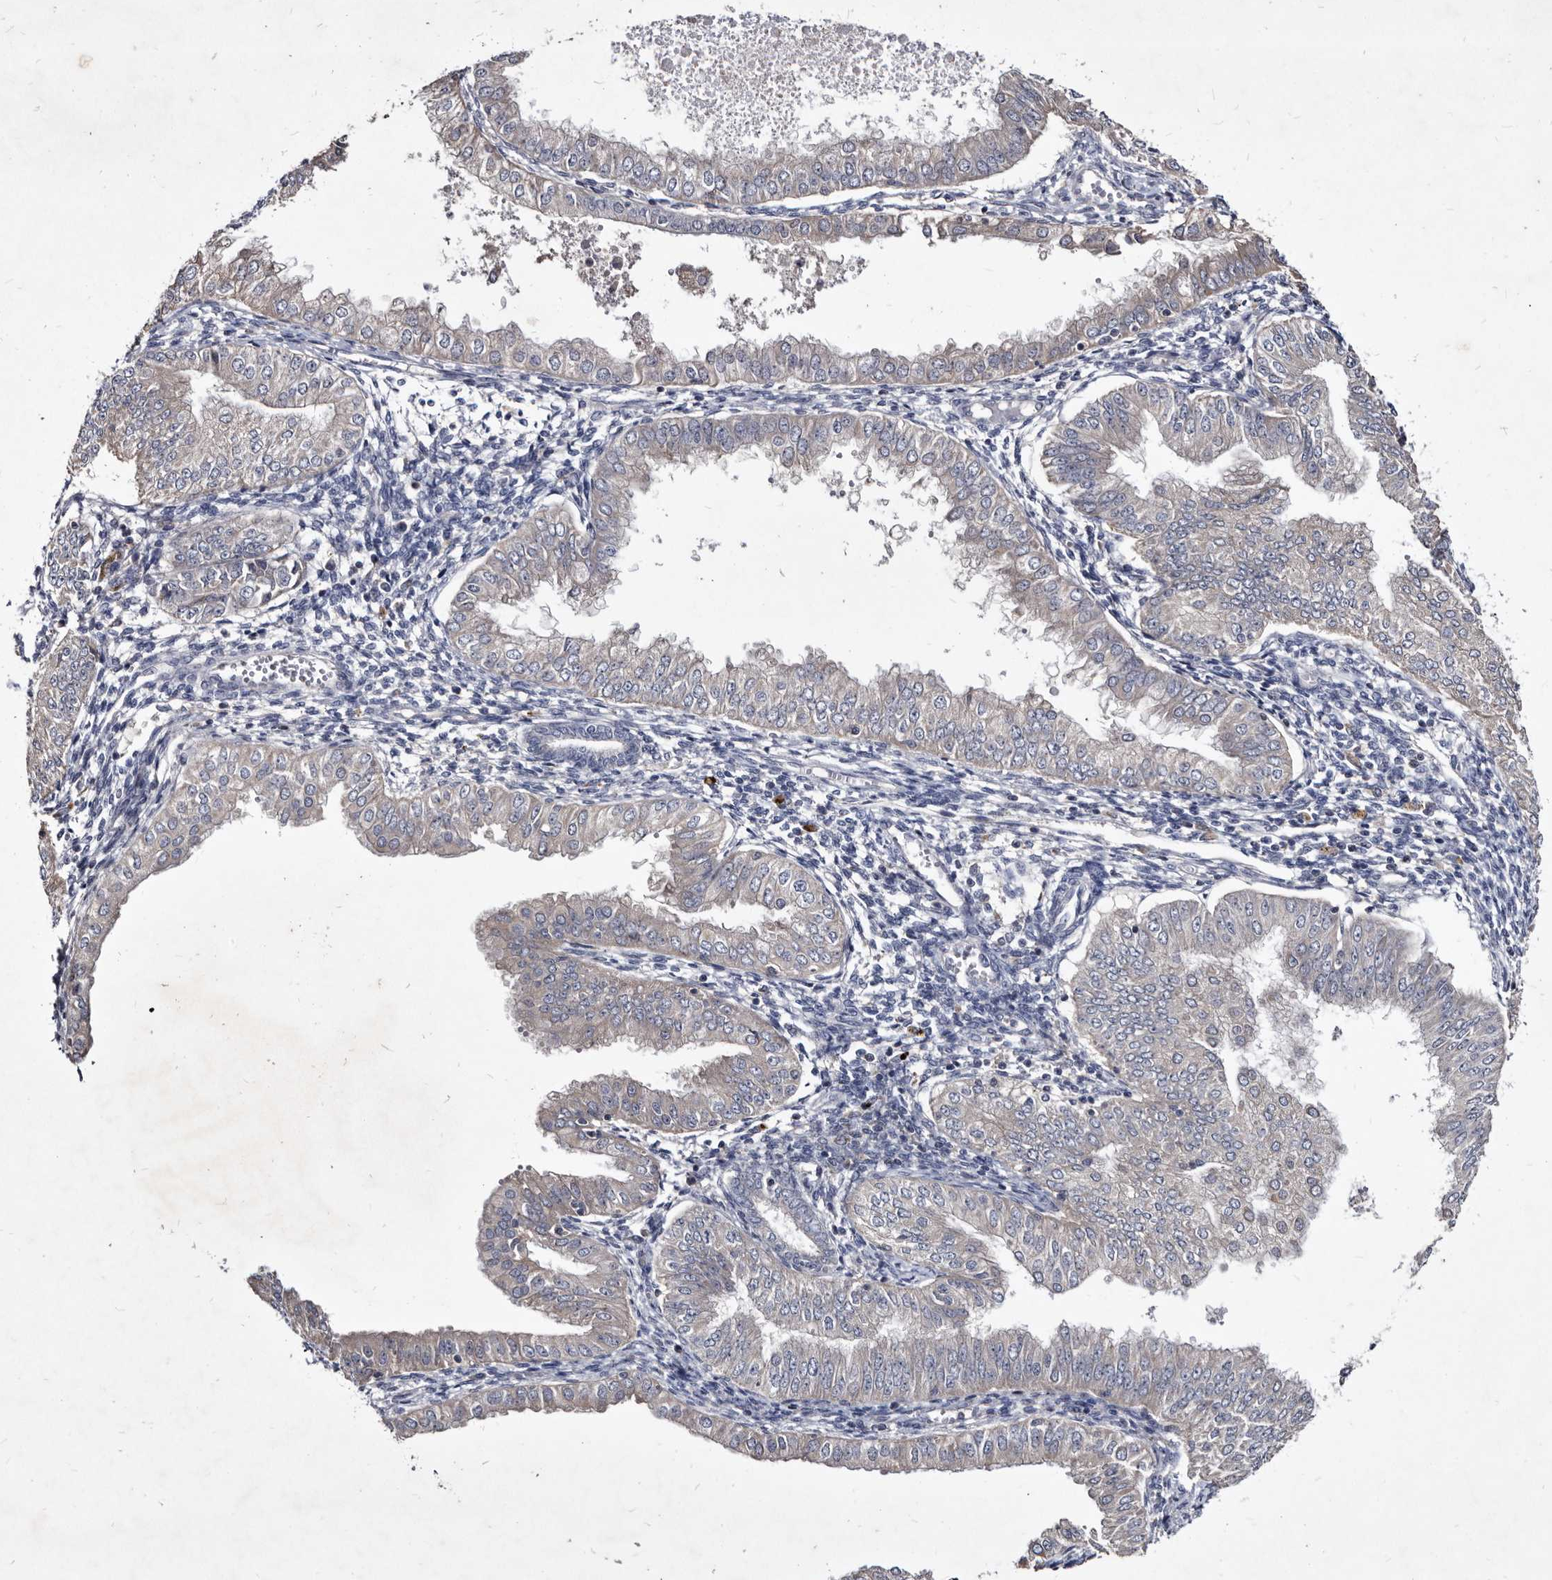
{"staining": {"intensity": "negative", "quantity": "none", "location": "none"}, "tissue": "endometrial cancer", "cell_type": "Tumor cells", "image_type": "cancer", "snomed": [{"axis": "morphology", "description": "Normal tissue, NOS"}, {"axis": "morphology", "description": "Adenocarcinoma, NOS"}, {"axis": "topography", "description": "Endometrium"}], "caption": "Immunohistochemistry micrograph of endometrial cancer stained for a protein (brown), which displays no expression in tumor cells.", "gene": "SLC39A2", "patient": {"sex": "female", "age": 53}}